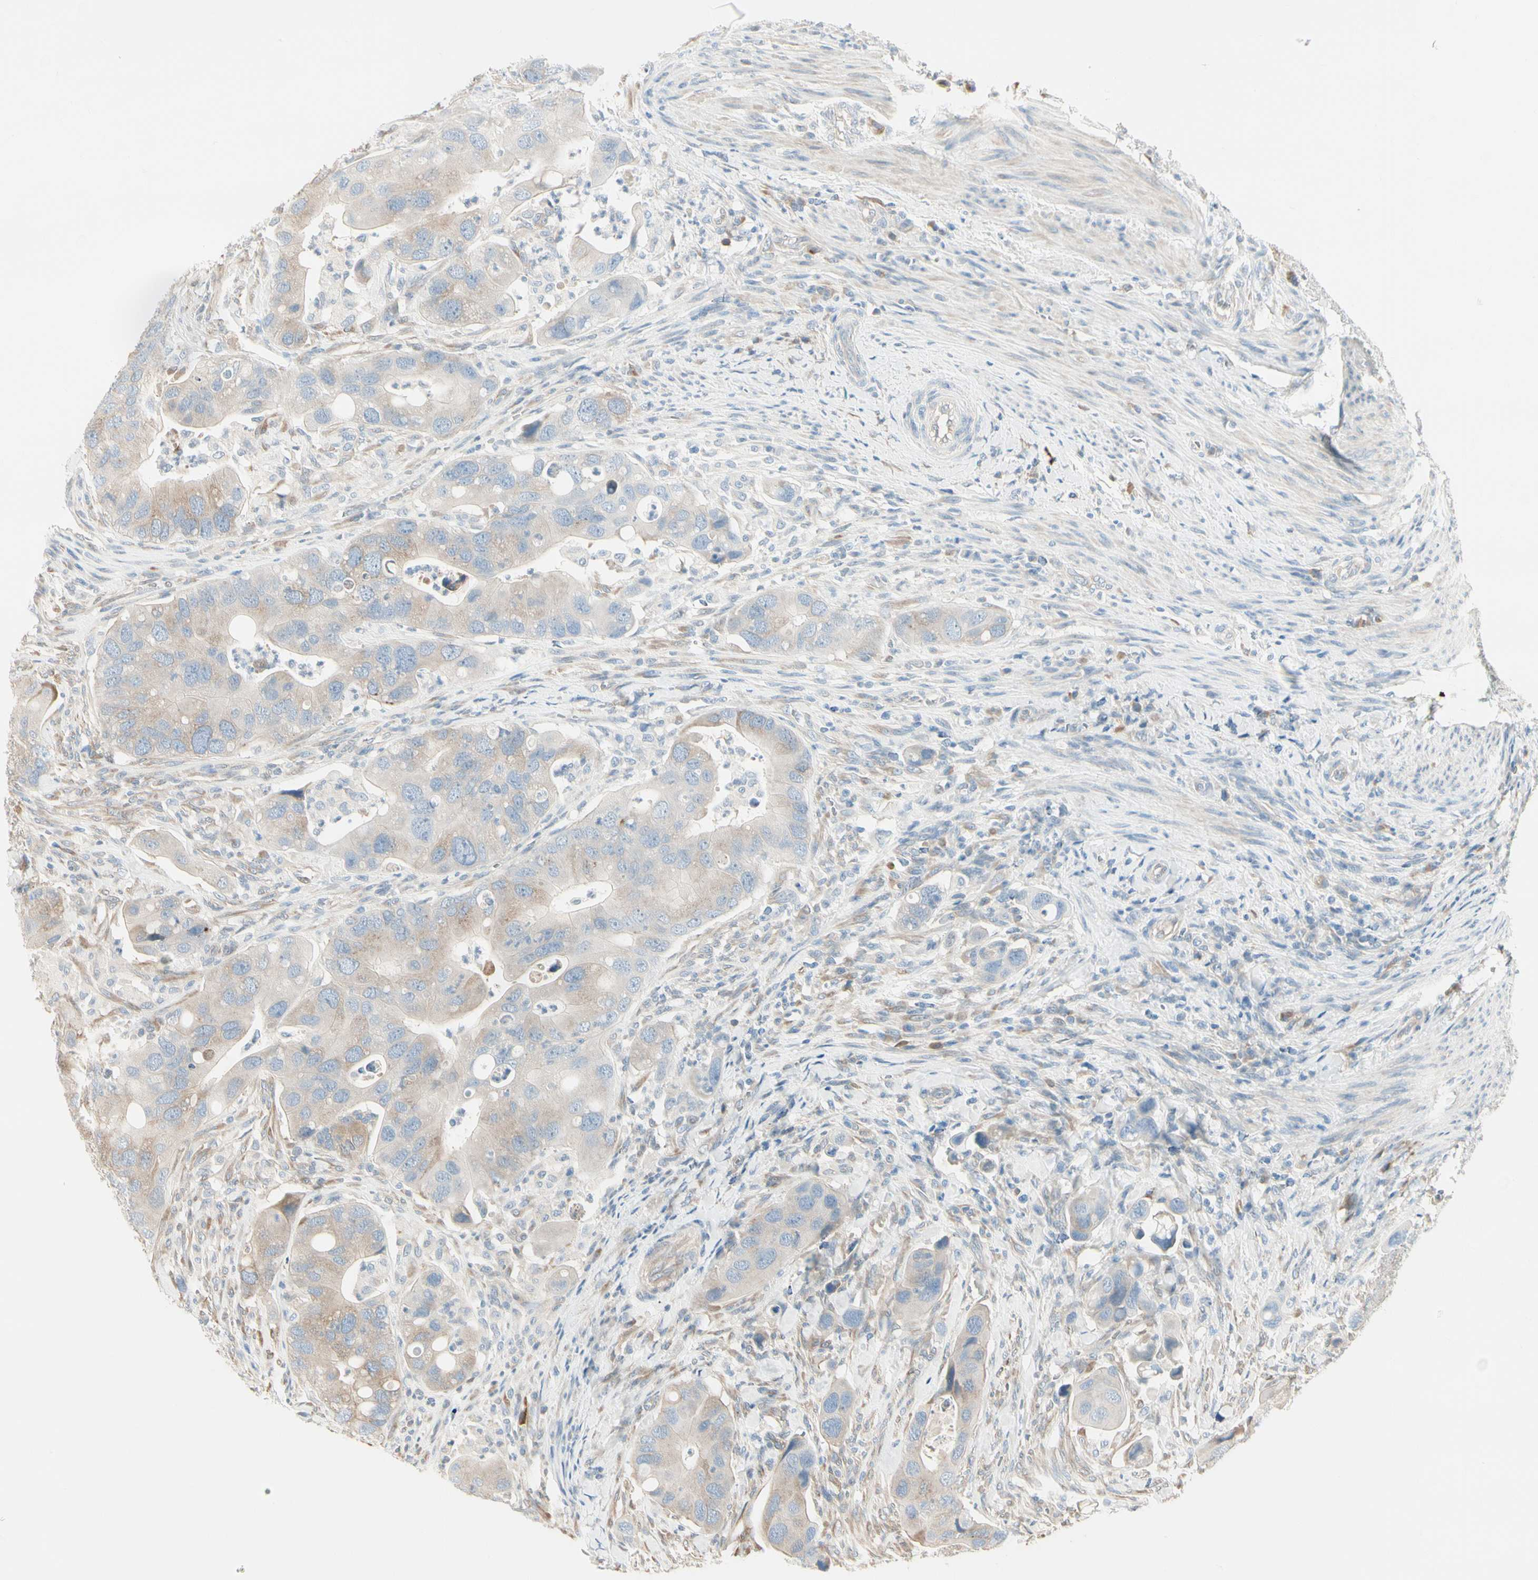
{"staining": {"intensity": "weak", "quantity": ">75%", "location": "cytoplasmic/membranous"}, "tissue": "colorectal cancer", "cell_type": "Tumor cells", "image_type": "cancer", "snomed": [{"axis": "morphology", "description": "Adenocarcinoma, NOS"}, {"axis": "topography", "description": "Rectum"}], "caption": "Immunohistochemical staining of colorectal cancer (adenocarcinoma) displays low levels of weak cytoplasmic/membranous positivity in approximately >75% of tumor cells.", "gene": "NUCB2", "patient": {"sex": "female", "age": 57}}